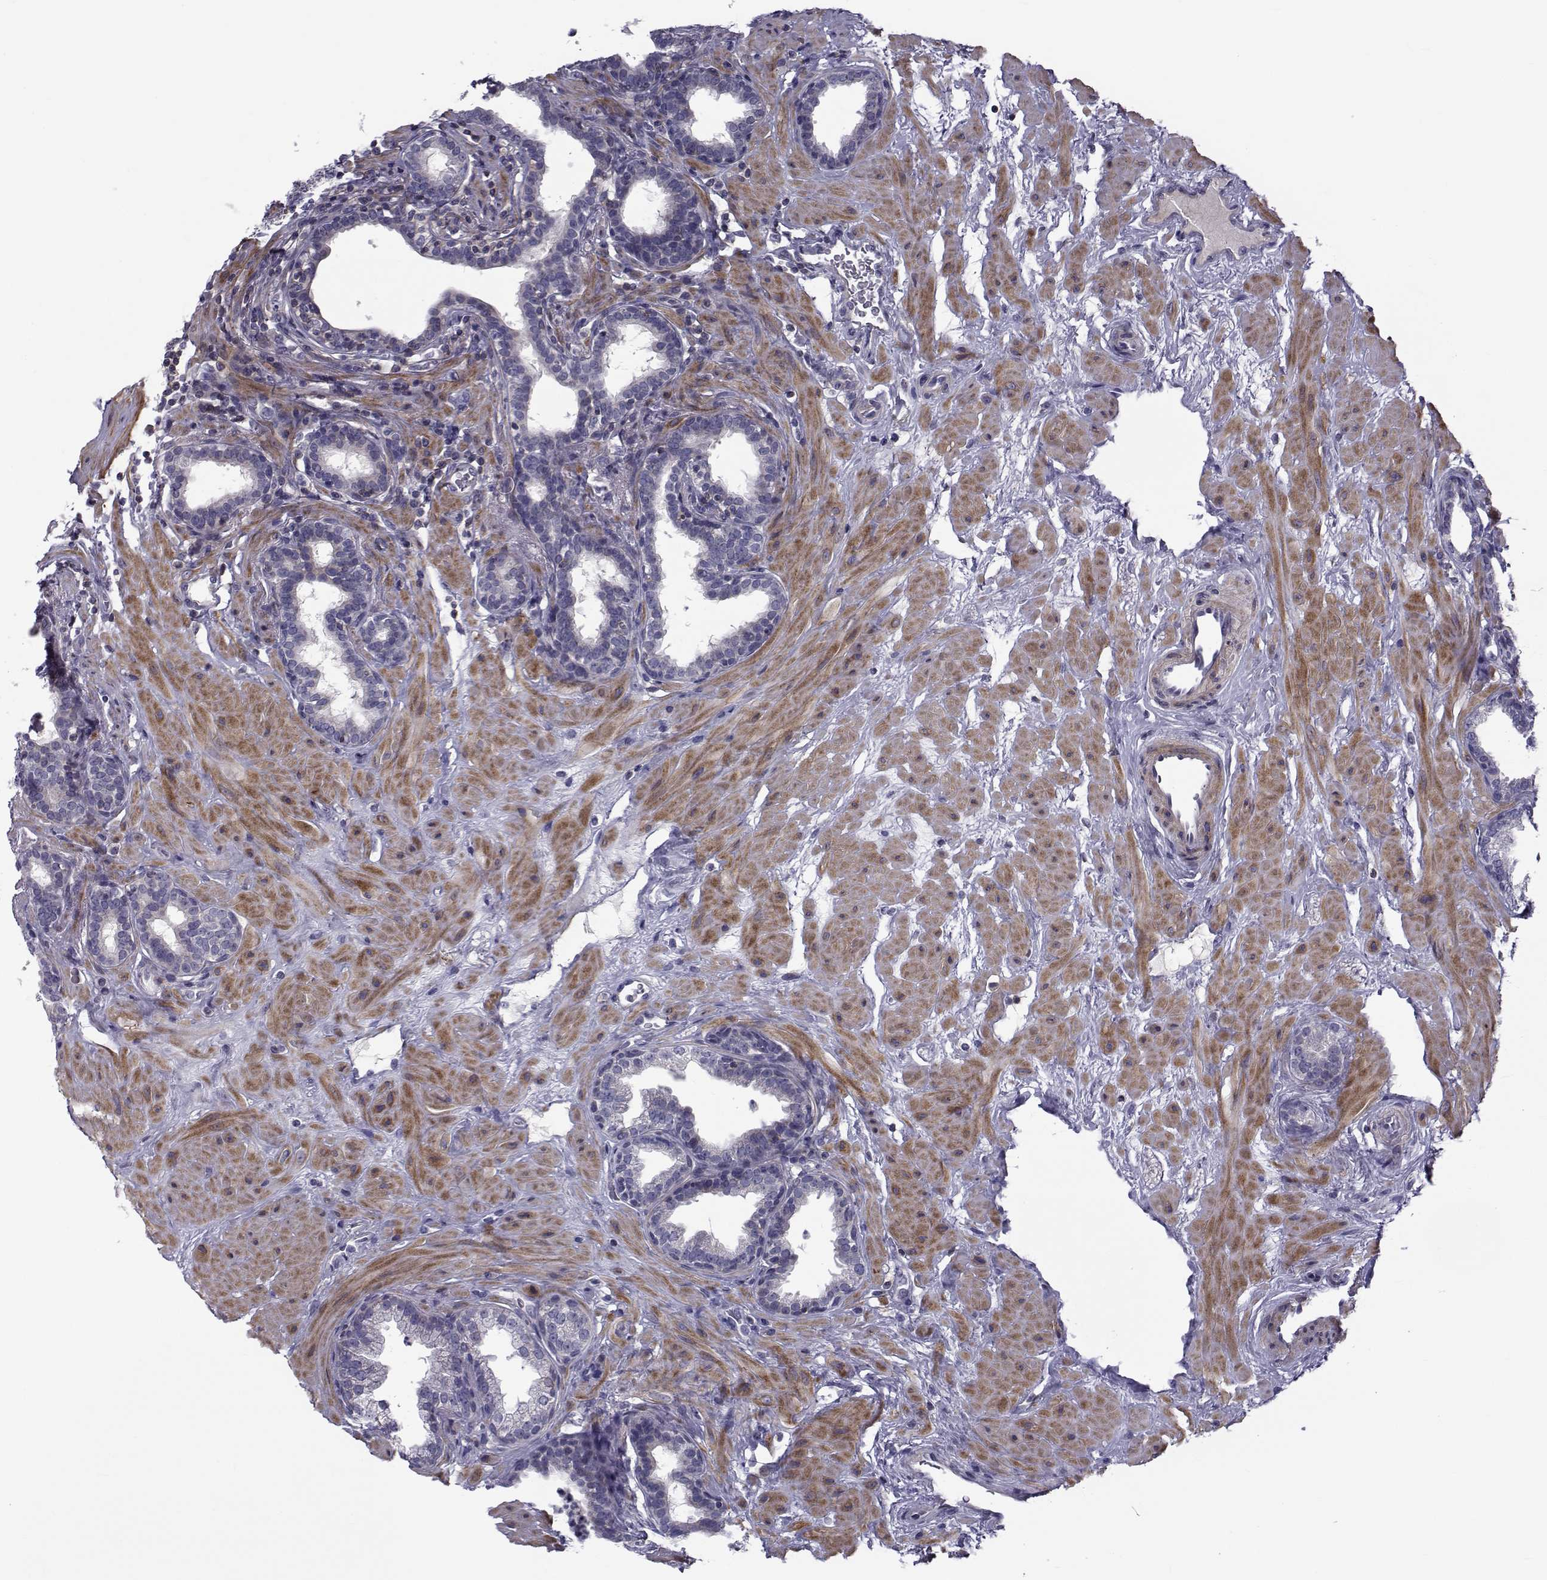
{"staining": {"intensity": "negative", "quantity": "none", "location": "none"}, "tissue": "prostate", "cell_type": "Glandular cells", "image_type": "normal", "snomed": [{"axis": "morphology", "description": "Normal tissue, NOS"}, {"axis": "topography", "description": "Prostate"}], "caption": "The micrograph demonstrates no staining of glandular cells in benign prostate.", "gene": "LRRC27", "patient": {"sex": "male", "age": 37}}